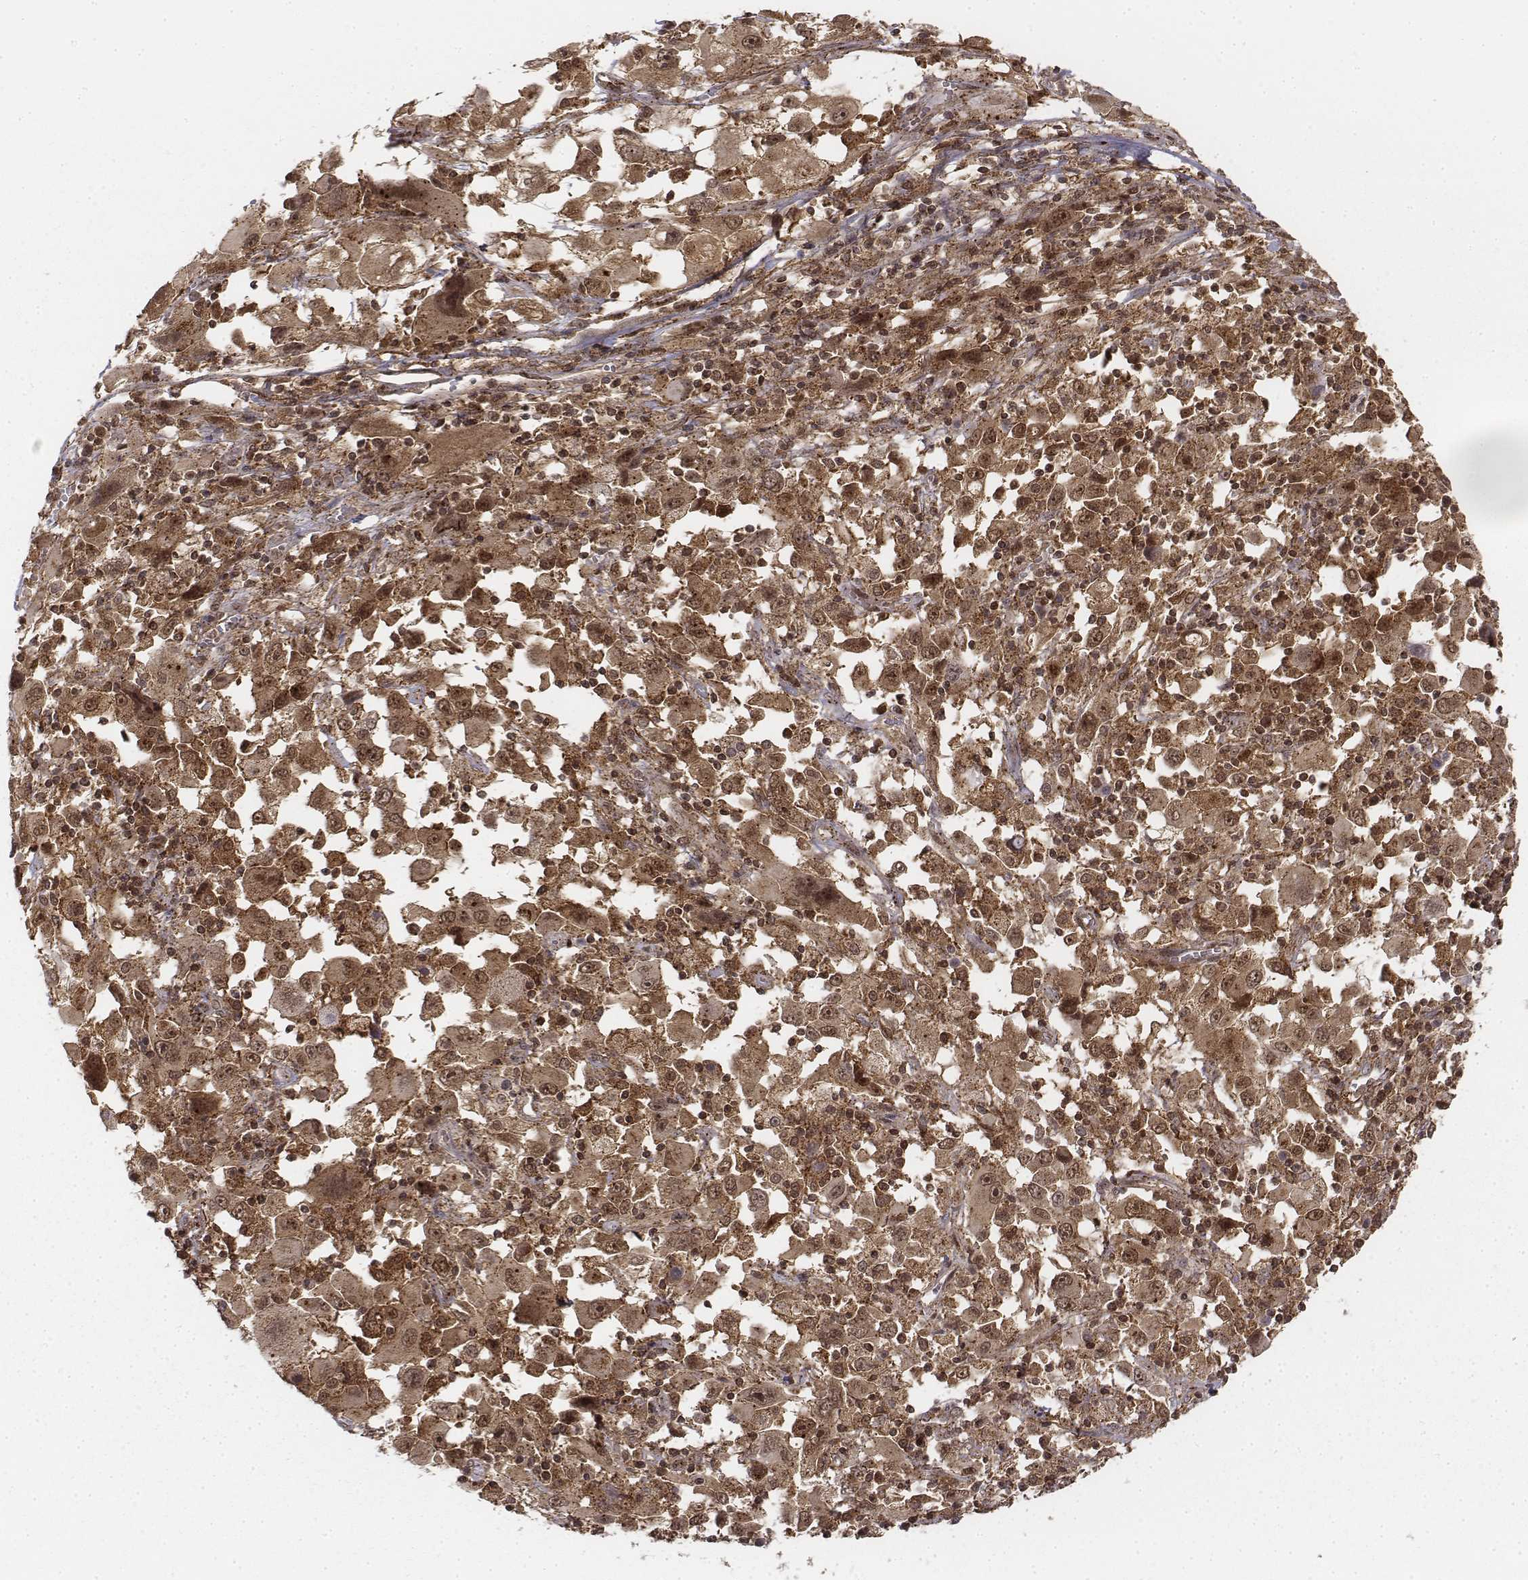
{"staining": {"intensity": "moderate", "quantity": ">75%", "location": "cytoplasmic/membranous,nuclear"}, "tissue": "melanoma", "cell_type": "Tumor cells", "image_type": "cancer", "snomed": [{"axis": "morphology", "description": "Malignant melanoma, Metastatic site"}, {"axis": "topography", "description": "Soft tissue"}], "caption": "This photomicrograph demonstrates immunohistochemistry (IHC) staining of malignant melanoma (metastatic site), with medium moderate cytoplasmic/membranous and nuclear staining in about >75% of tumor cells.", "gene": "ZFYVE19", "patient": {"sex": "male", "age": 50}}